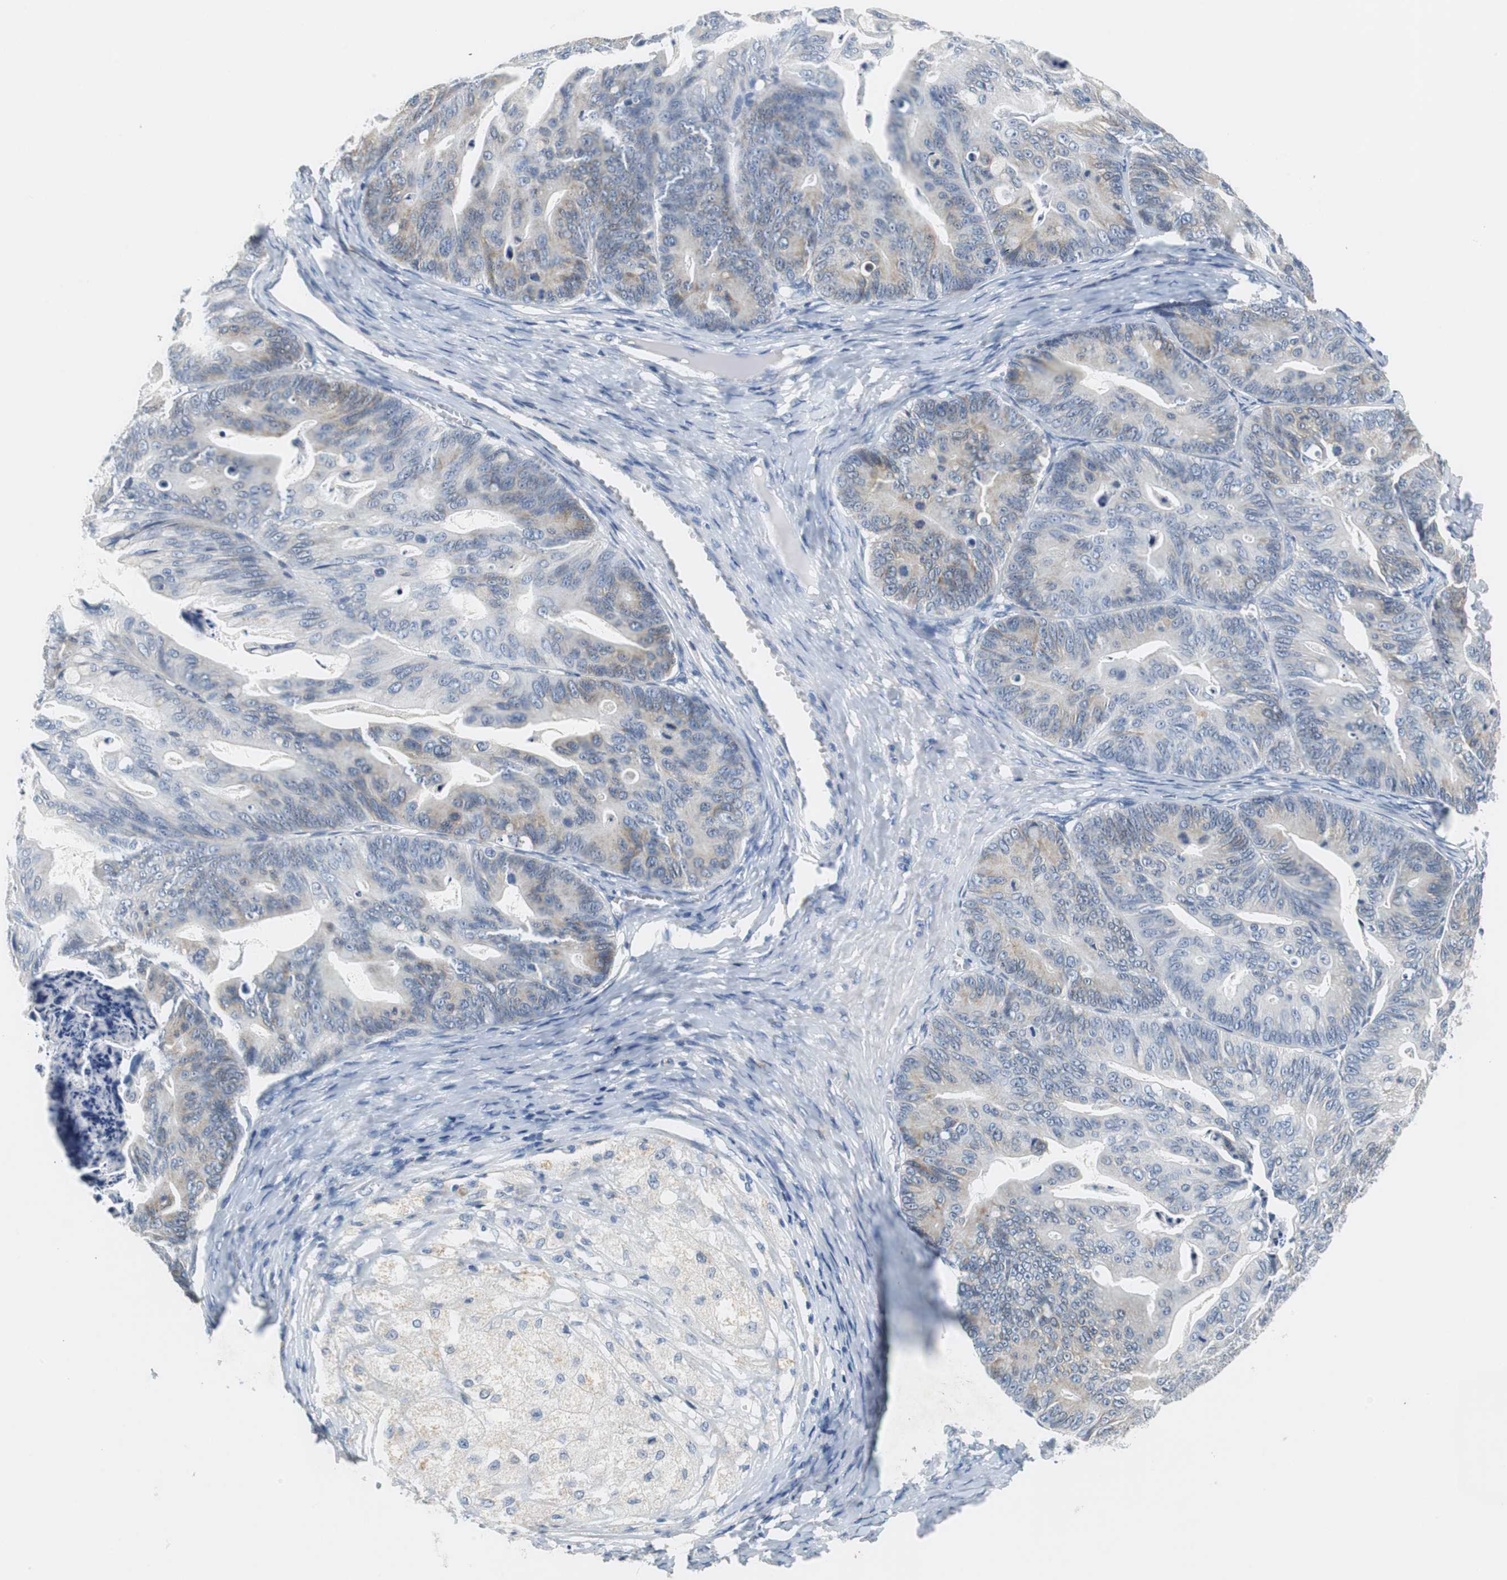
{"staining": {"intensity": "weak", "quantity": "<25%", "location": "cytoplasmic/membranous"}, "tissue": "ovarian cancer", "cell_type": "Tumor cells", "image_type": "cancer", "snomed": [{"axis": "morphology", "description": "Cystadenocarcinoma, mucinous, NOS"}, {"axis": "topography", "description": "Ovary"}], "caption": "There is no significant expression in tumor cells of ovarian cancer.", "gene": "TEX264", "patient": {"sex": "female", "age": 36}}